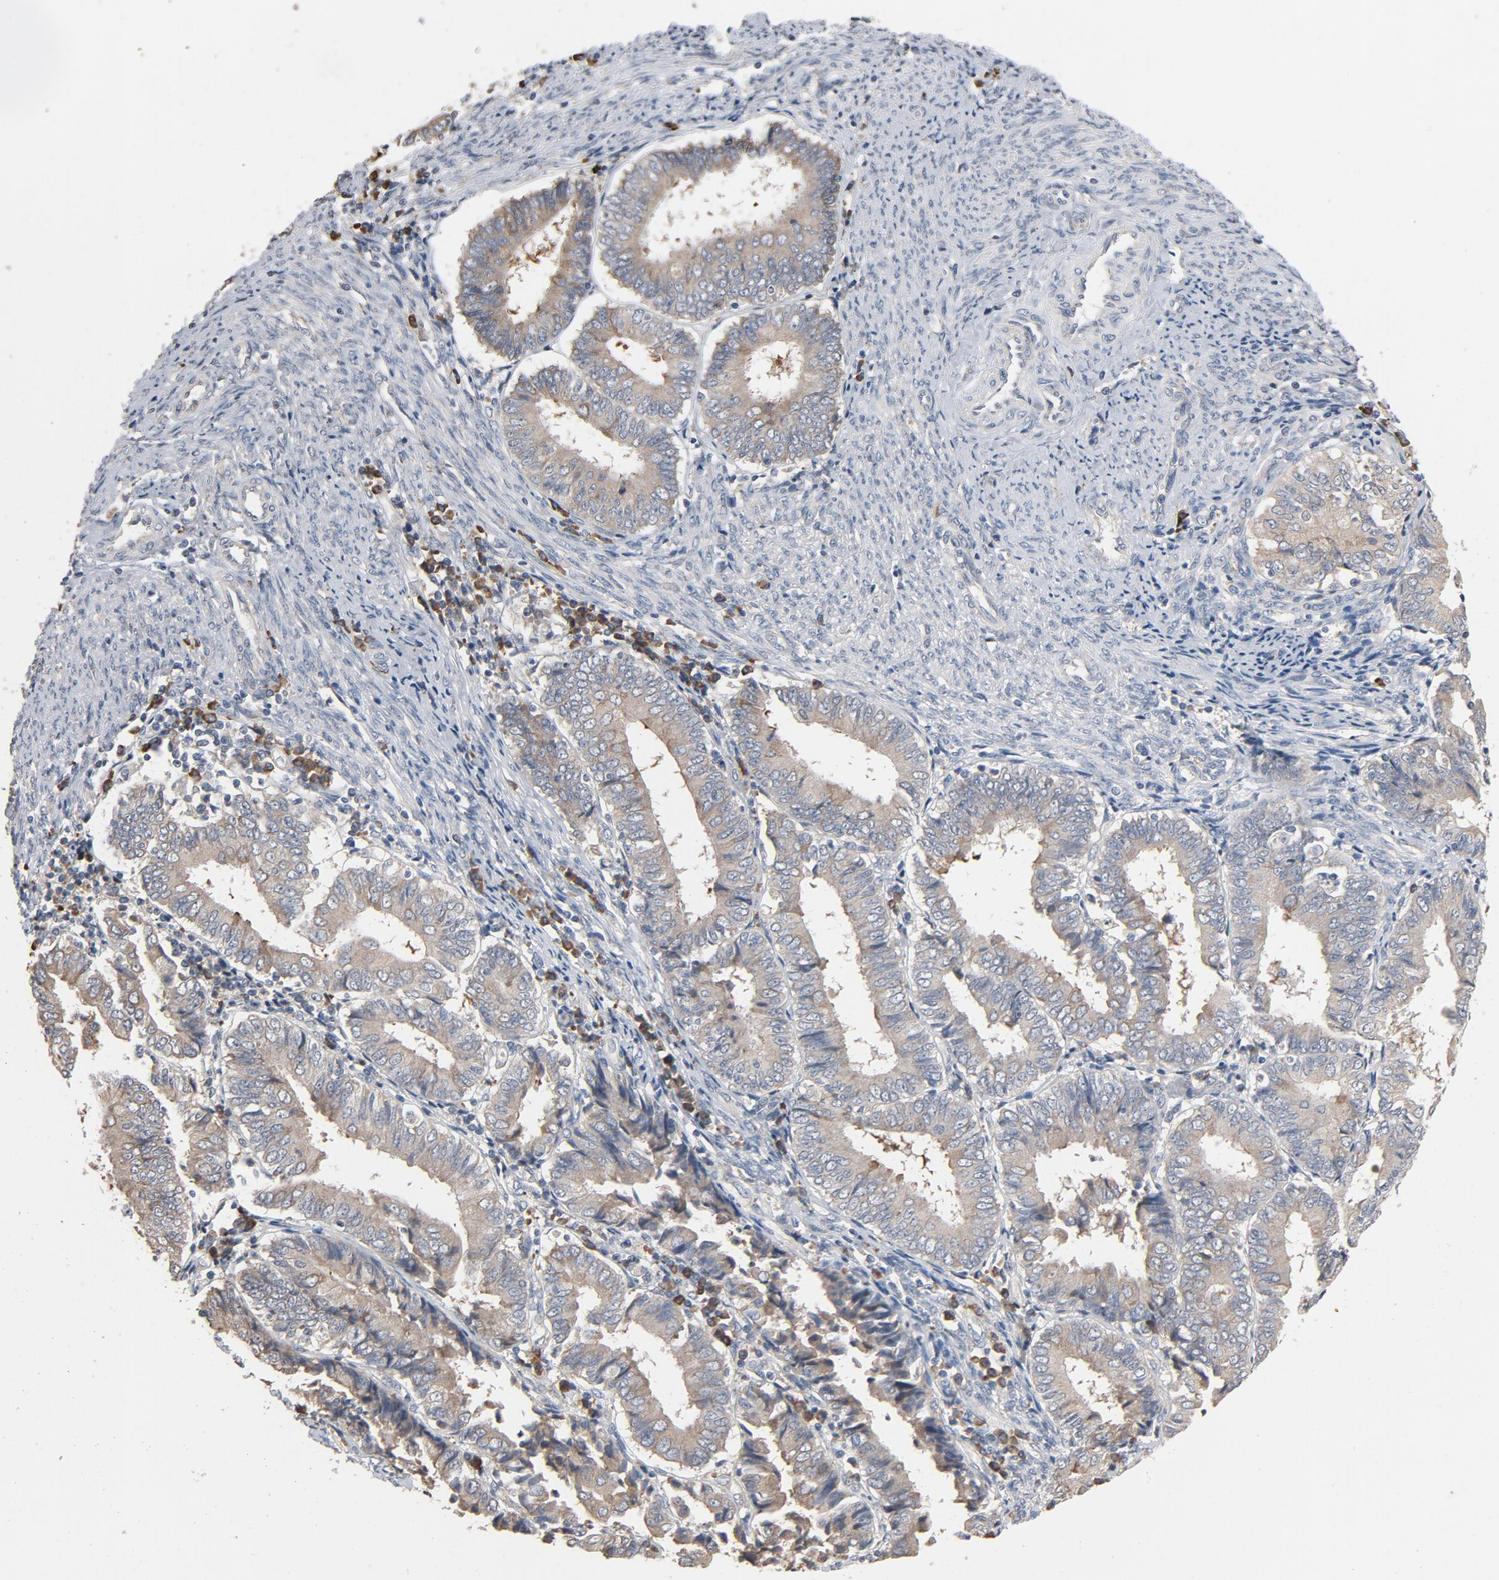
{"staining": {"intensity": "weak", "quantity": ">75%", "location": "cytoplasmic/membranous"}, "tissue": "endometrial cancer", "cell_type": "Tumor cells", "image_type": "cancer", "snomed": [{"axis": "morphology", "description": "Adenocarcinoma, NOS"}, {"axis": "topography", "description": "Endometrium"}], "caption": "Protein staining displays weak cytoplasmic/membranous staining in about >75% of tumor cells in adenocarcinoma (endometrial).", "gene": "TLR4", "patient": {"sex": "female", "age": 75}}